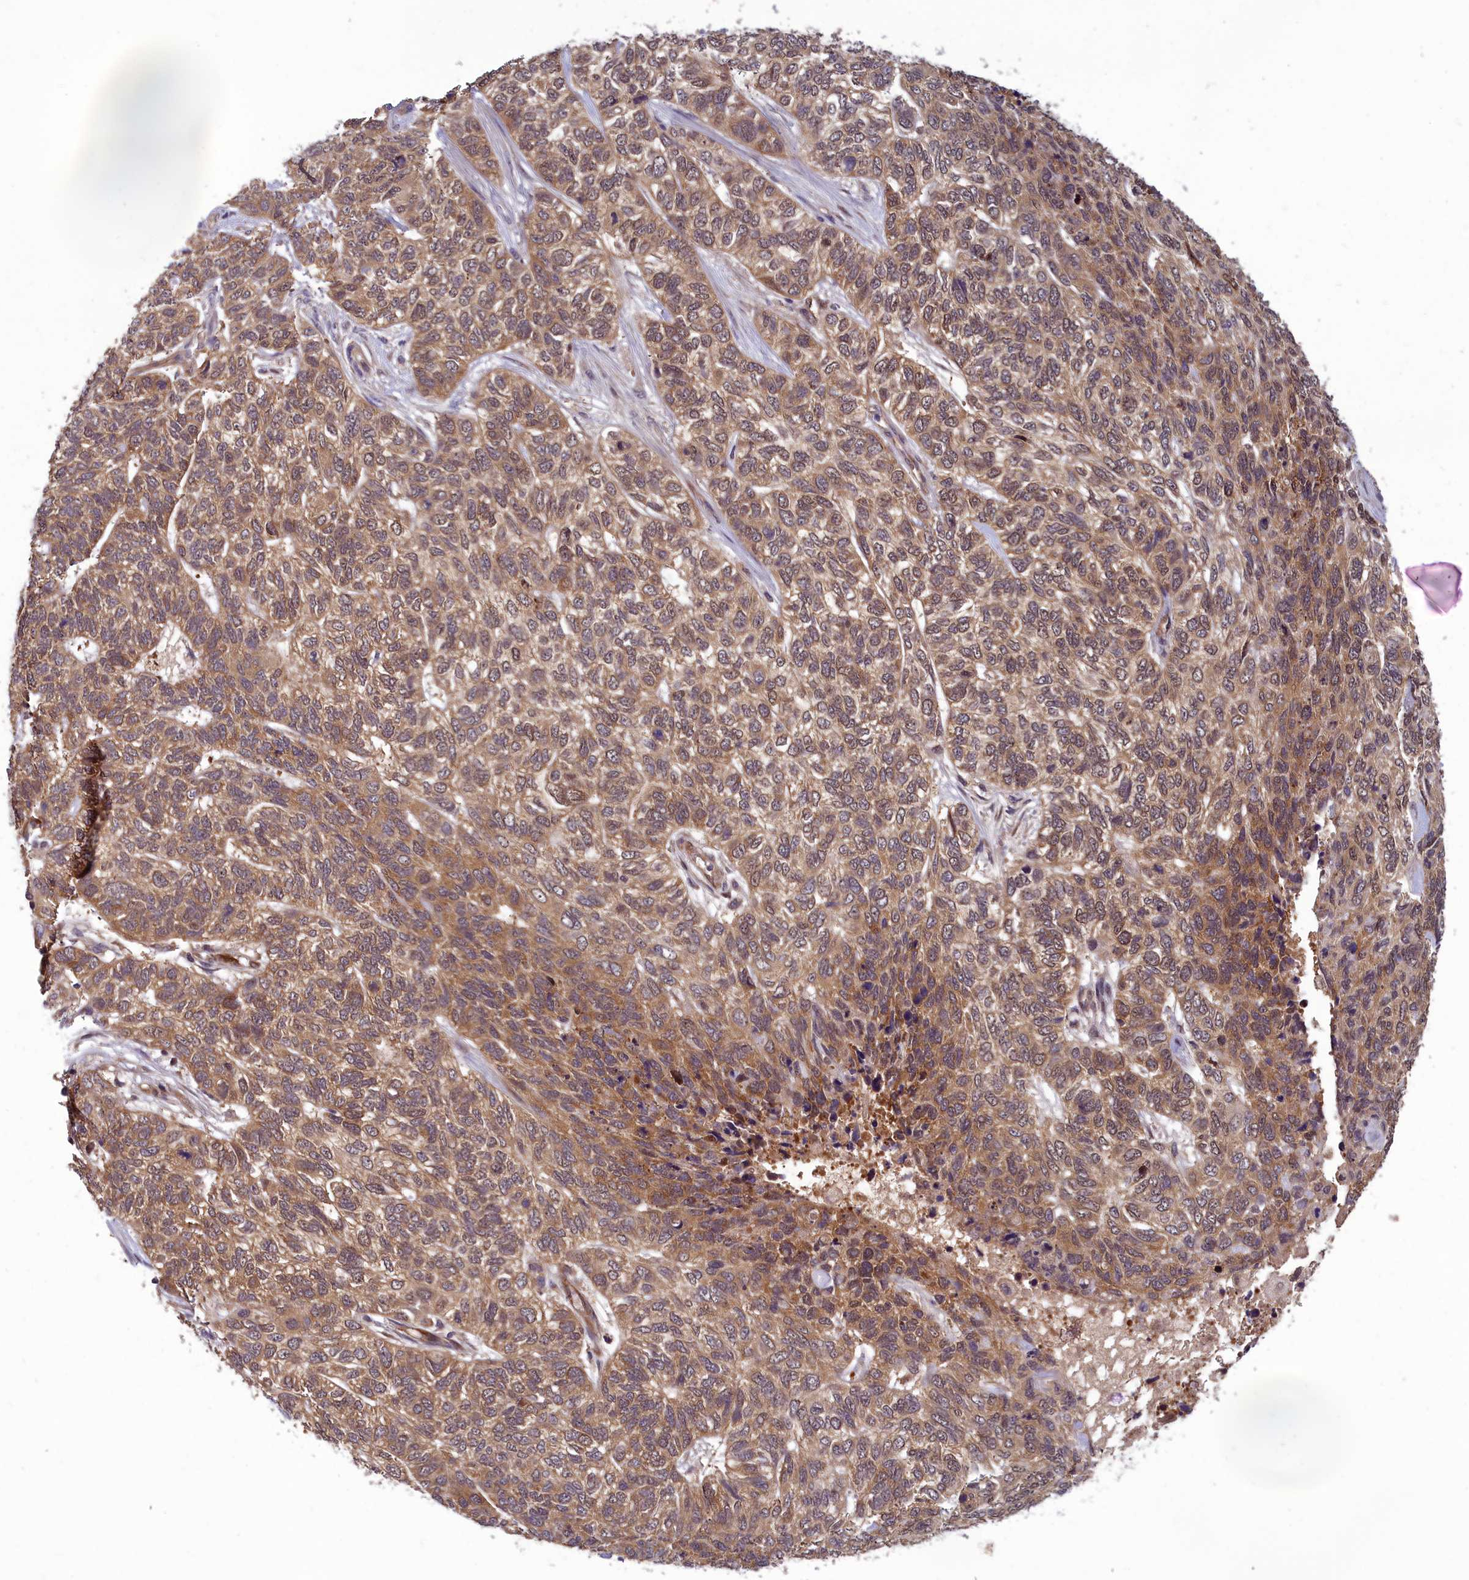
{"staining": {"intensity": "moderate", "quantity": ">75%", "location": "cytoplasmic/membranous"}, "tissue": "skin cancer", "cell_type": "Tumor cells", "image_type": "cancer", "snomed": [{"axis": "morphology", "description": "Basal cell carcinoma"}, {"axis": "topography", "description": "Skin"}], "caption": "Protein staining reveals moderate cytoplasmic/membranous positivity in about >75% of tumor cells in skin basal cell carcinoma.", "gene": "CCDC15", "patient": {"sex": "female", "age": 65}}